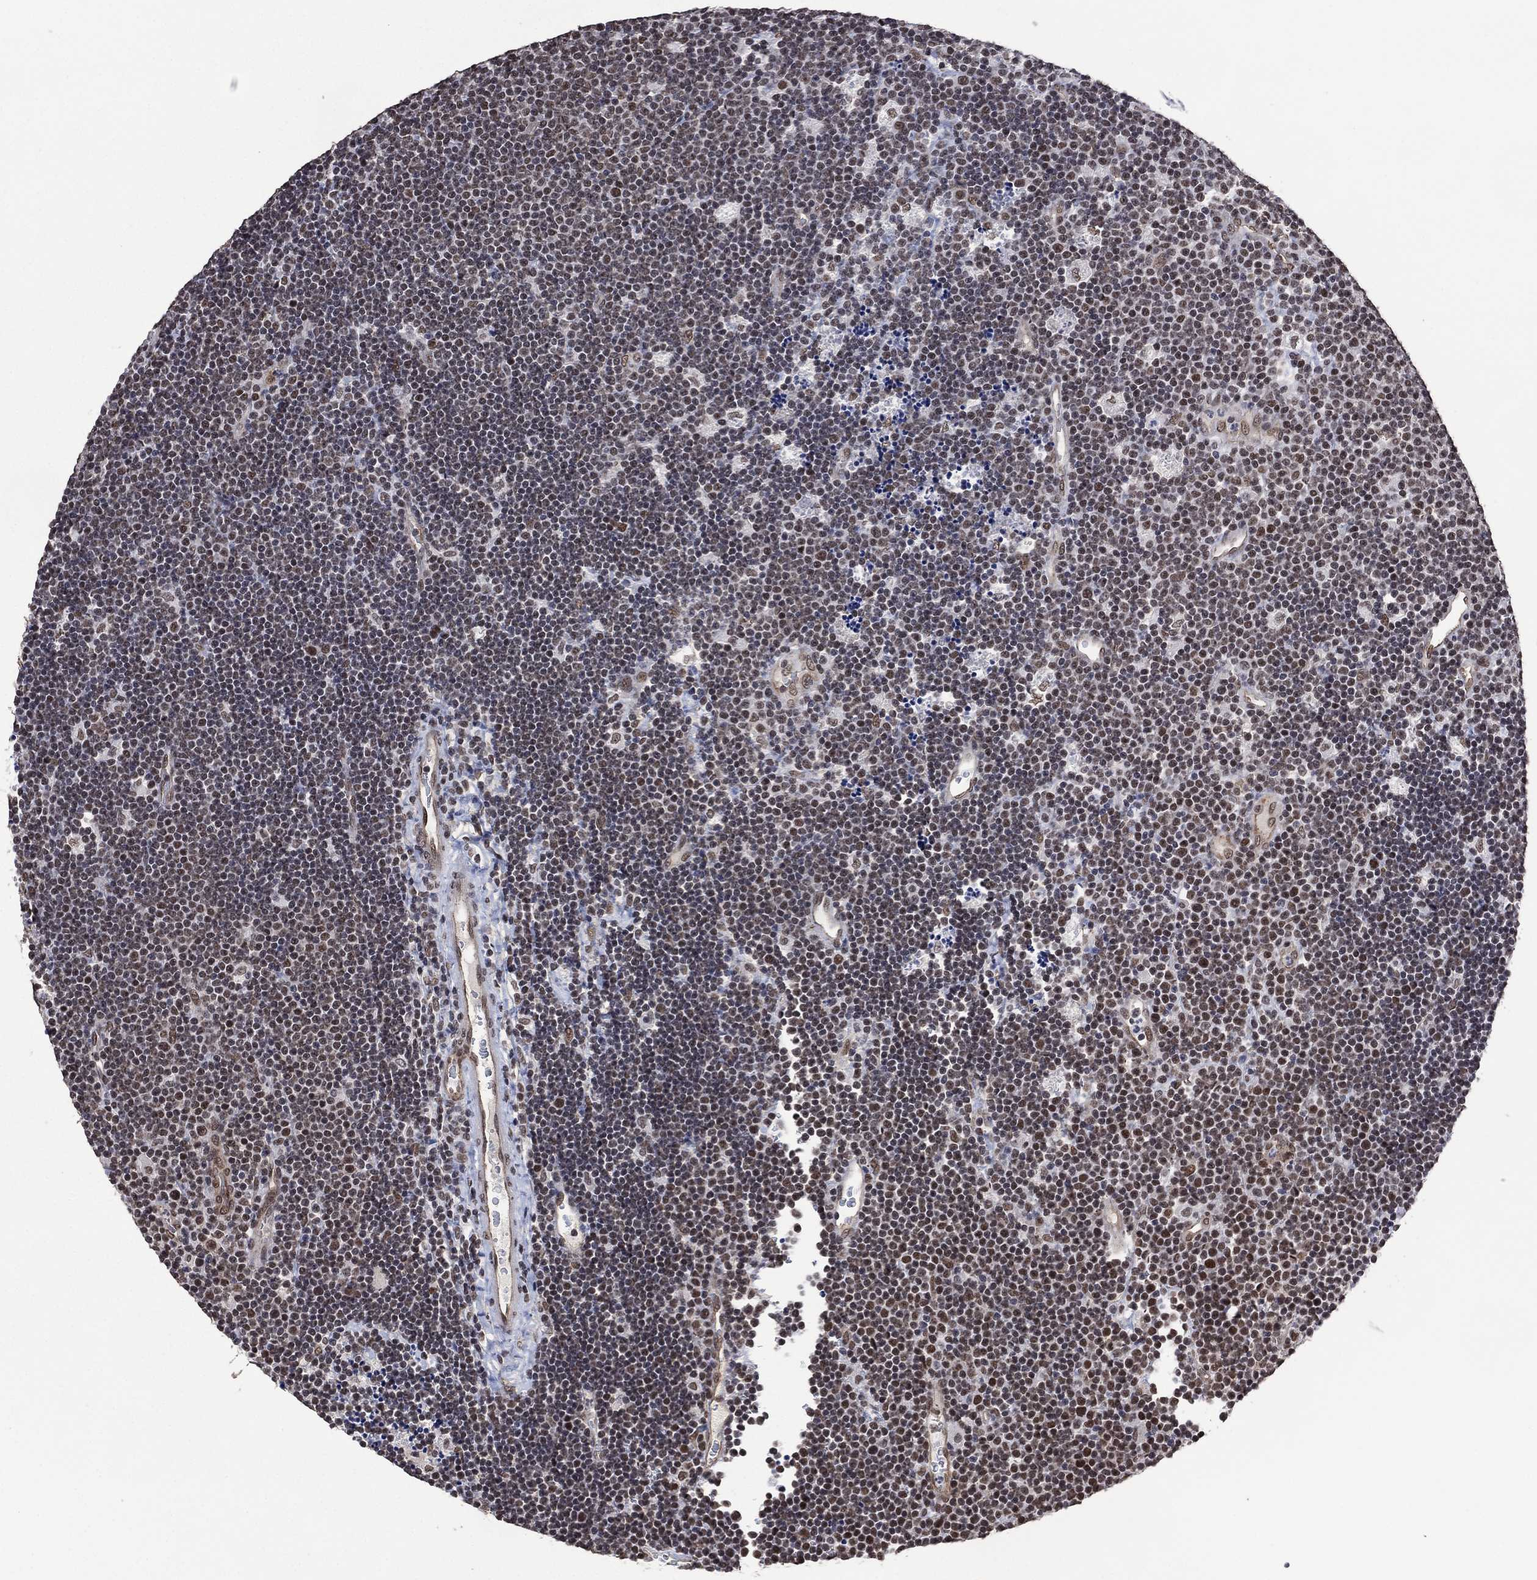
{"staining": {"intensity": "weak", "quantity": "<25%", "location": "nuclear"}, "tissue": "lymphoma", "cell_type": "Tumor cells", "image_type": "cancer", "snomed": [{"axis": "morphology", "description": "Malignant lymphoma, non-Hodgkin's type, Low grade"}, {"axis": "topography", "description": "Brain"}], "caption": "This is an immunohistochemistry (IHC) micrograph of low-grade malignant lymphoma, non-Hodgkin's type. There is no expression in tumor cells.", "gene": "EHMT1", "patient": {"sex": "female", "age": 66}}